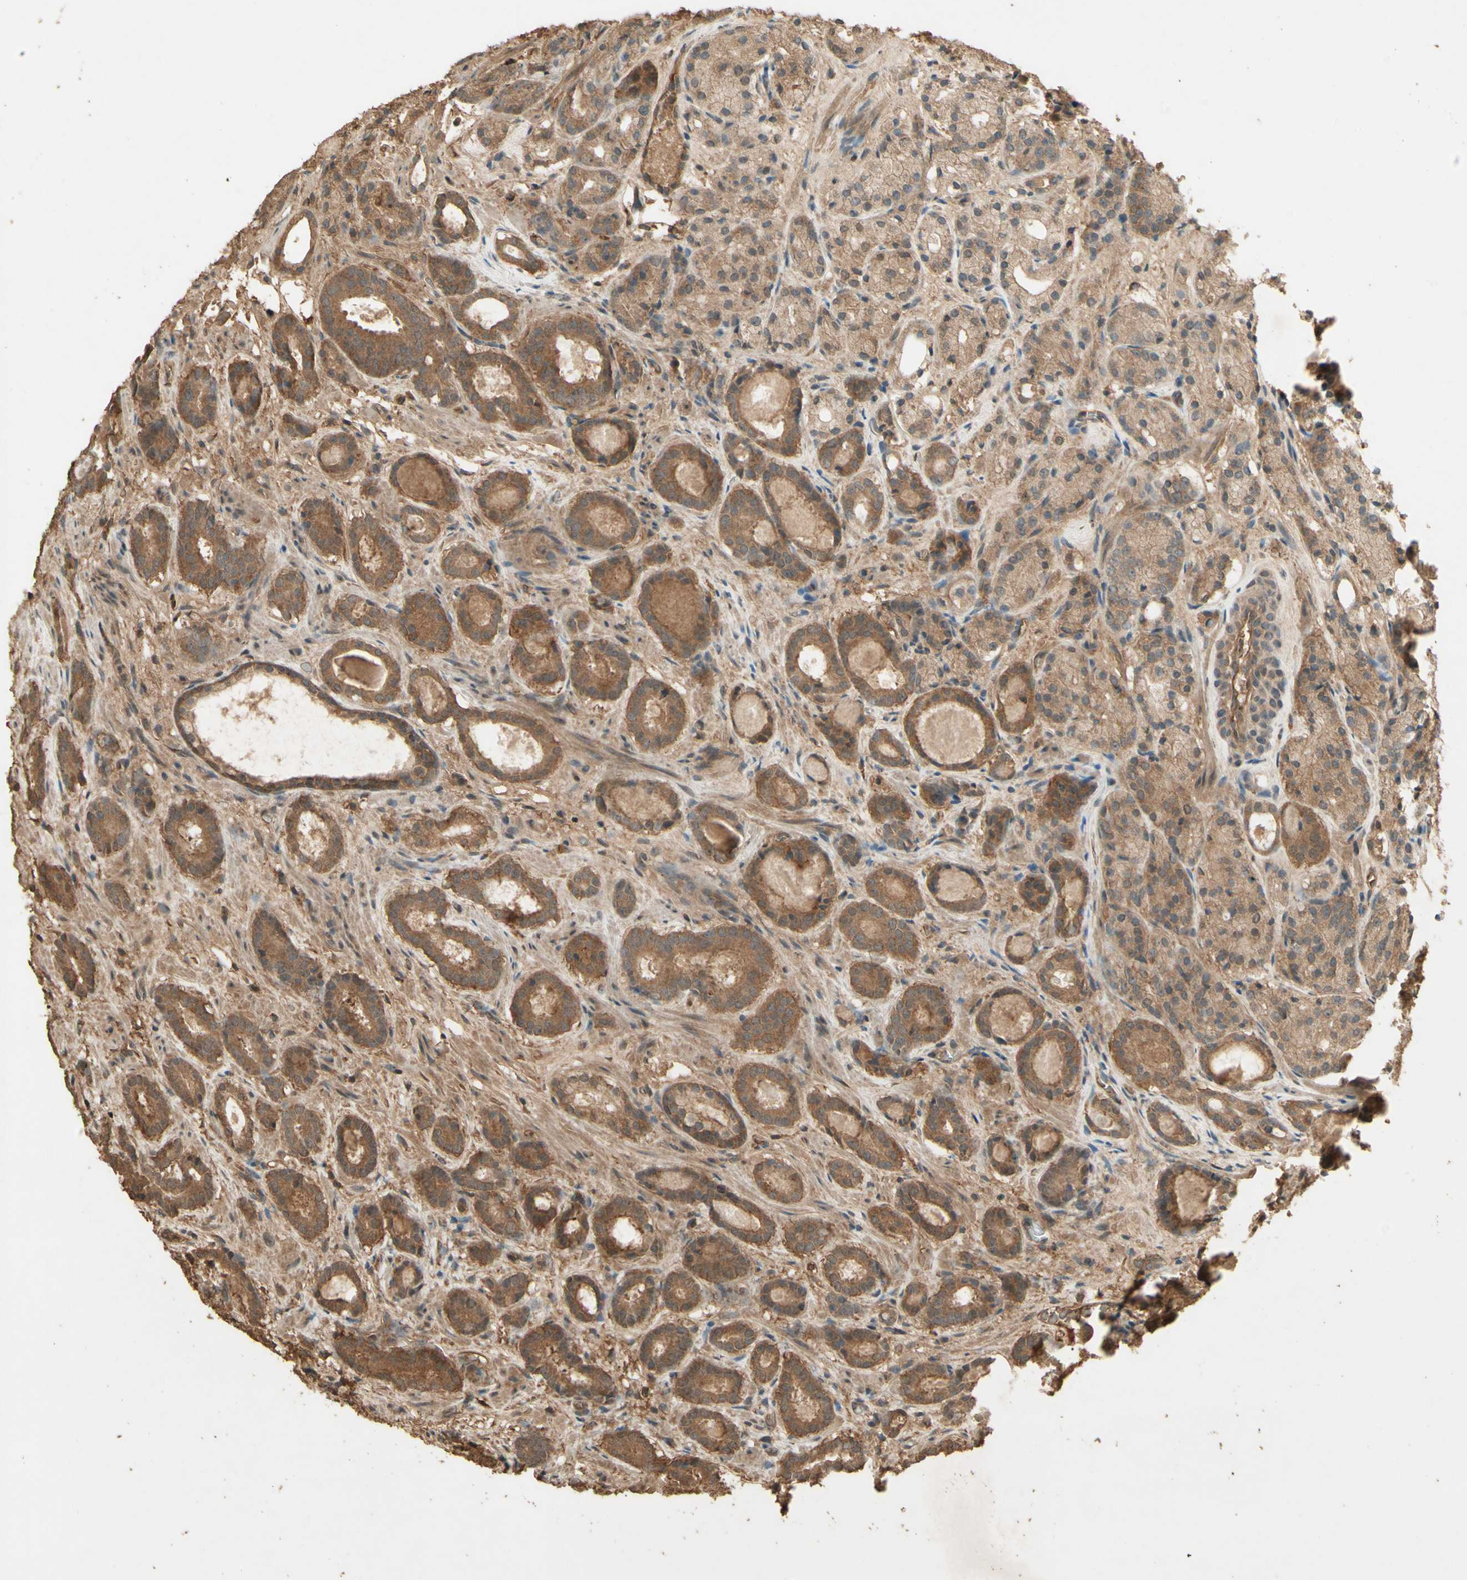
{"staining": {"intensity": "moderate", "quantity": ">75%", "location": "cytoplasmic/membranous"}, "tissue": "prostate cancer", "cell_type": "Tumor cells", "image_type": "cancer", "snomed": [{"axis": "morphology", "description": "Adenocarcinoma, Low grade"}, {"axis": "topography", "description": "Prostate"}], "caption": "Prostate cancer stained with a brown dye exhibits moderate cytoplasmic/membranous positive staining in about >75% of tumor cells.", "gene": "SMAD9", "patient": {"sex": "male", "age": 69}}